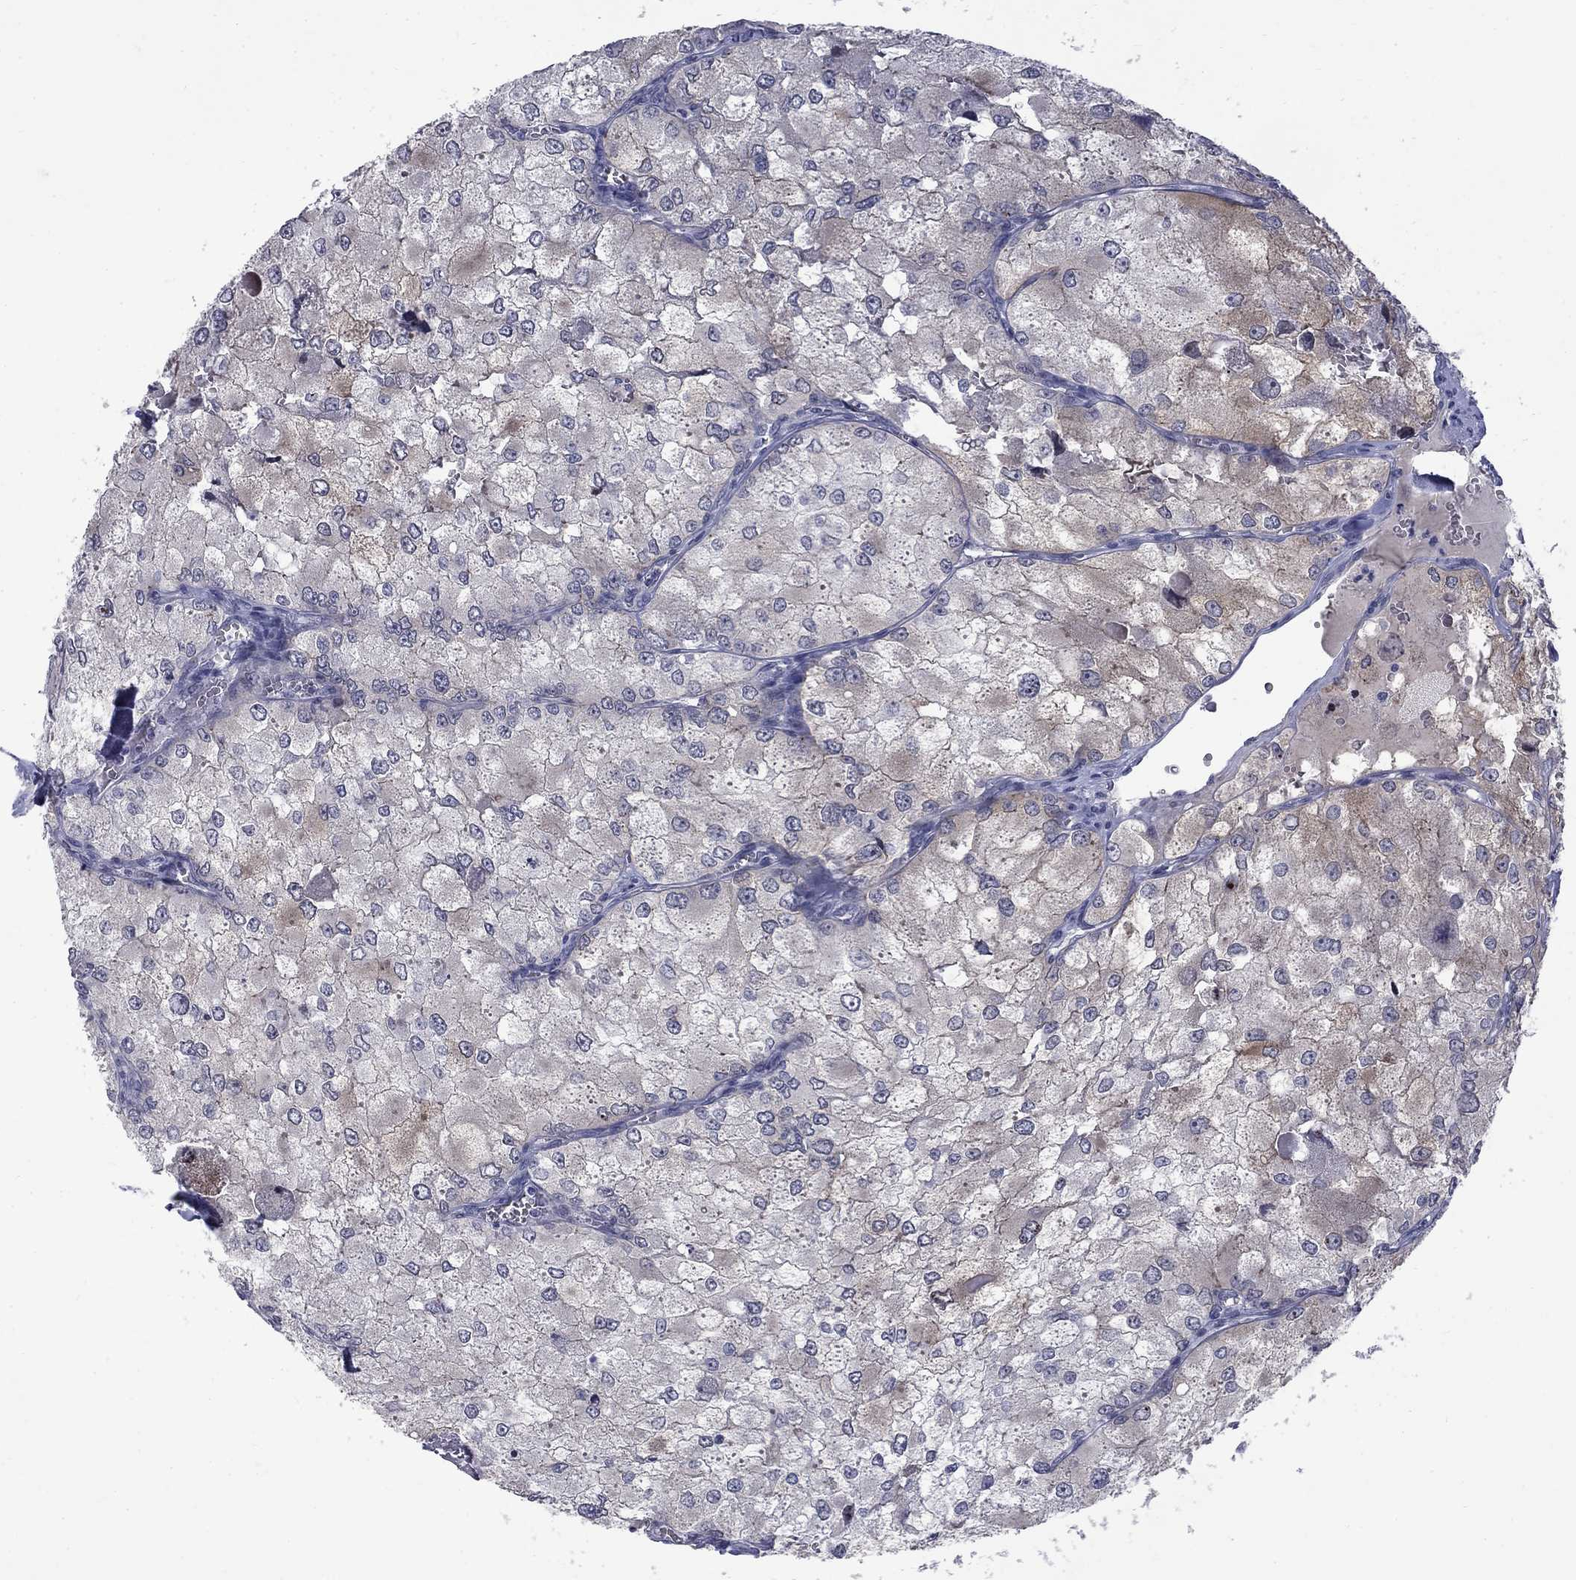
{"staining": {"intensity": "weak", "quantity": "<25%", "location": "cytoplasmic/membranous"}, "tissue": "renal cancer", "cell_type": "Tumor cells", "image_type": "cancer", "snomed": [{"axis": "morphology", "description": "Adenocarcinoma, NOS"}, {"axis": "topography", "description": "Kidney"}], "caption": "Photomicrograph shows no protein staining in tumor cells of renal adenocarcinoma tissue.", "gene": "CTNND2", "patient": {"sex": "female", "age": 70}}